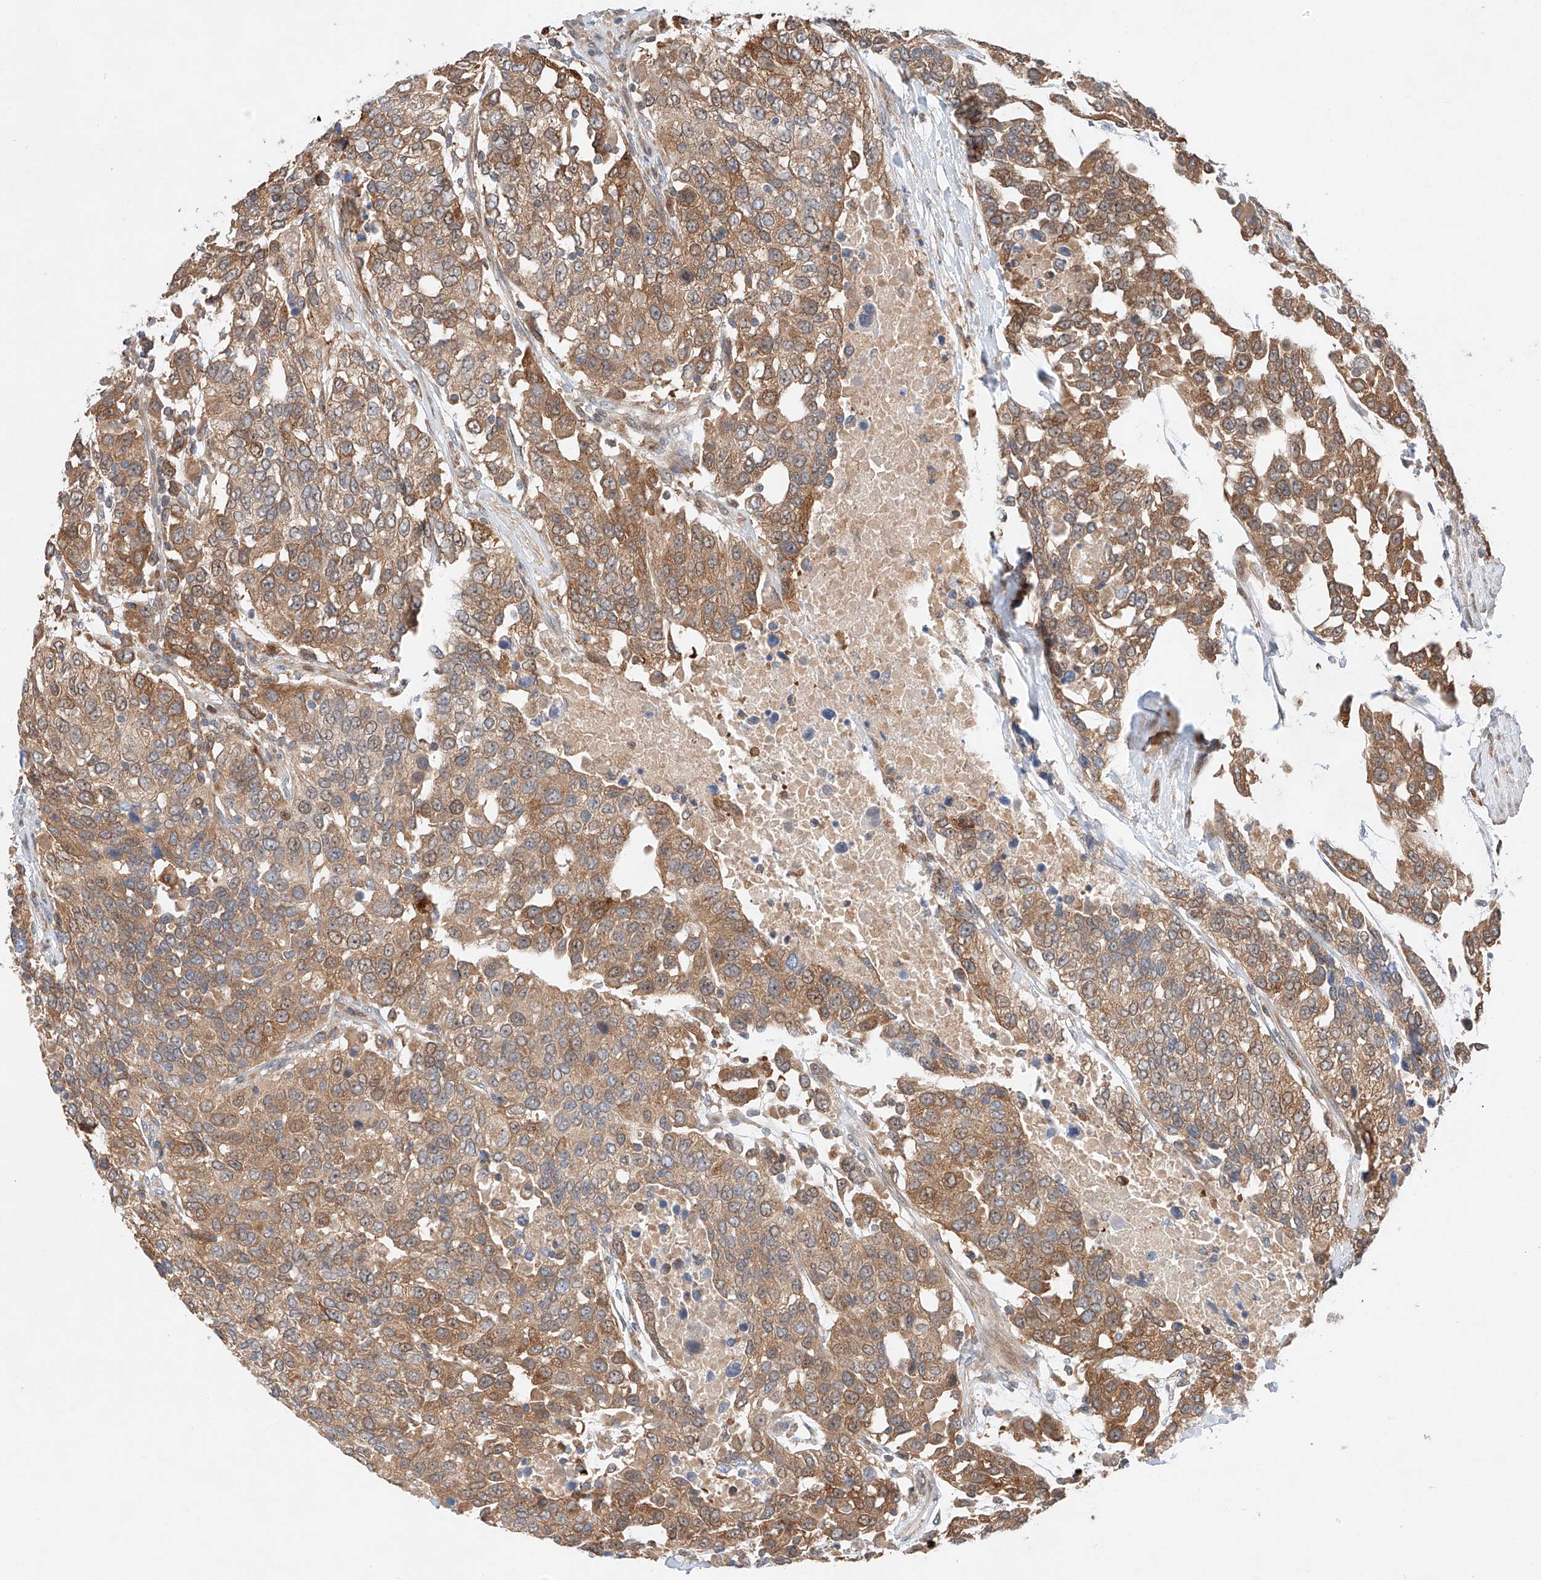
{"staining": {"intensity": "moderate", "quantity": ">75%", "location": "cytoplasmic/membranous"}, "tissue": "urothelial cancer", "cell_type": "Tumor cells", "image_type": "cancer", "snomed": [{"axis": "morphology", "description": "Urothelial carcinoma, High grade"}, {"axis": "topography", "description": "Urinary bladder"}], "caption": "Protein staining of urothelial cancer tissue shows moderate cytoplasmic/membranous expression in approximately >75% of tumor cells. (DAB (3,3'-diaminobenzidine) IHC with brightfield microscopy, high magnification).", "gene": "RUSC1", "patient": {"sex": "female", "age": 80}}